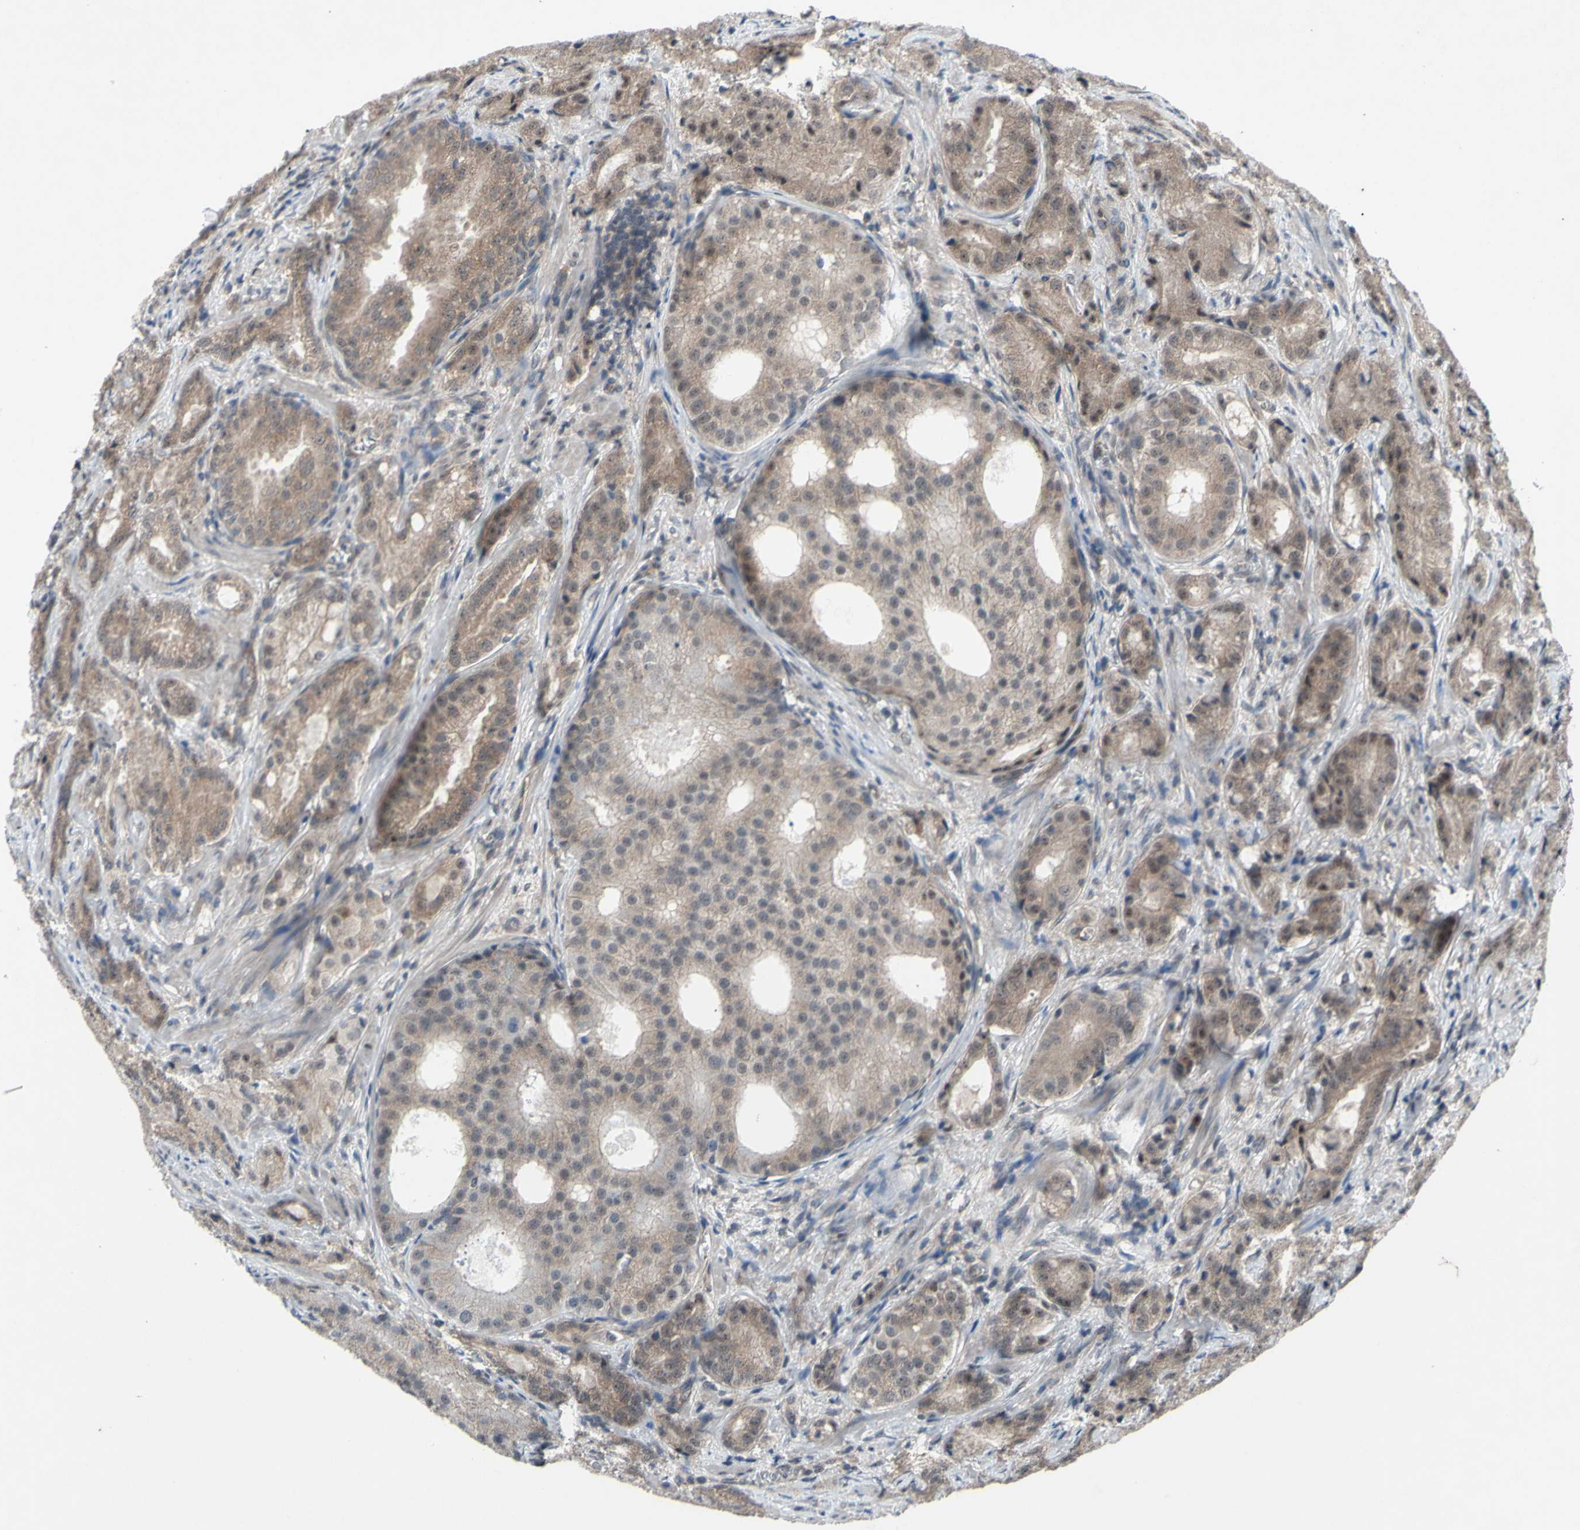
{"staining": {"intensity": "weak", "quantity": ">75%", "location": "cytoplasmic/membranous,nuclear"}, "tissue": "prostate cancer", "cell_type": "Tumor cells", "image_type": "cancer", "snomed": [{"axis": "morphology", "description": "Adenocarcinoma, High grade"}, {"axis": "topography", "description": "Prostate"}], "caption": "This image displays prostate cancer (adenocarcinoma (high-grade)) stained with IHC to label a protein in brown. The cytoplasmic/membranous and nuclear of tumor cells show weak positivity for the protein. Nuclei are counter-stained blue.", "gene": "TRDMT1", "patient": {"sex": "male", "age": 64}}